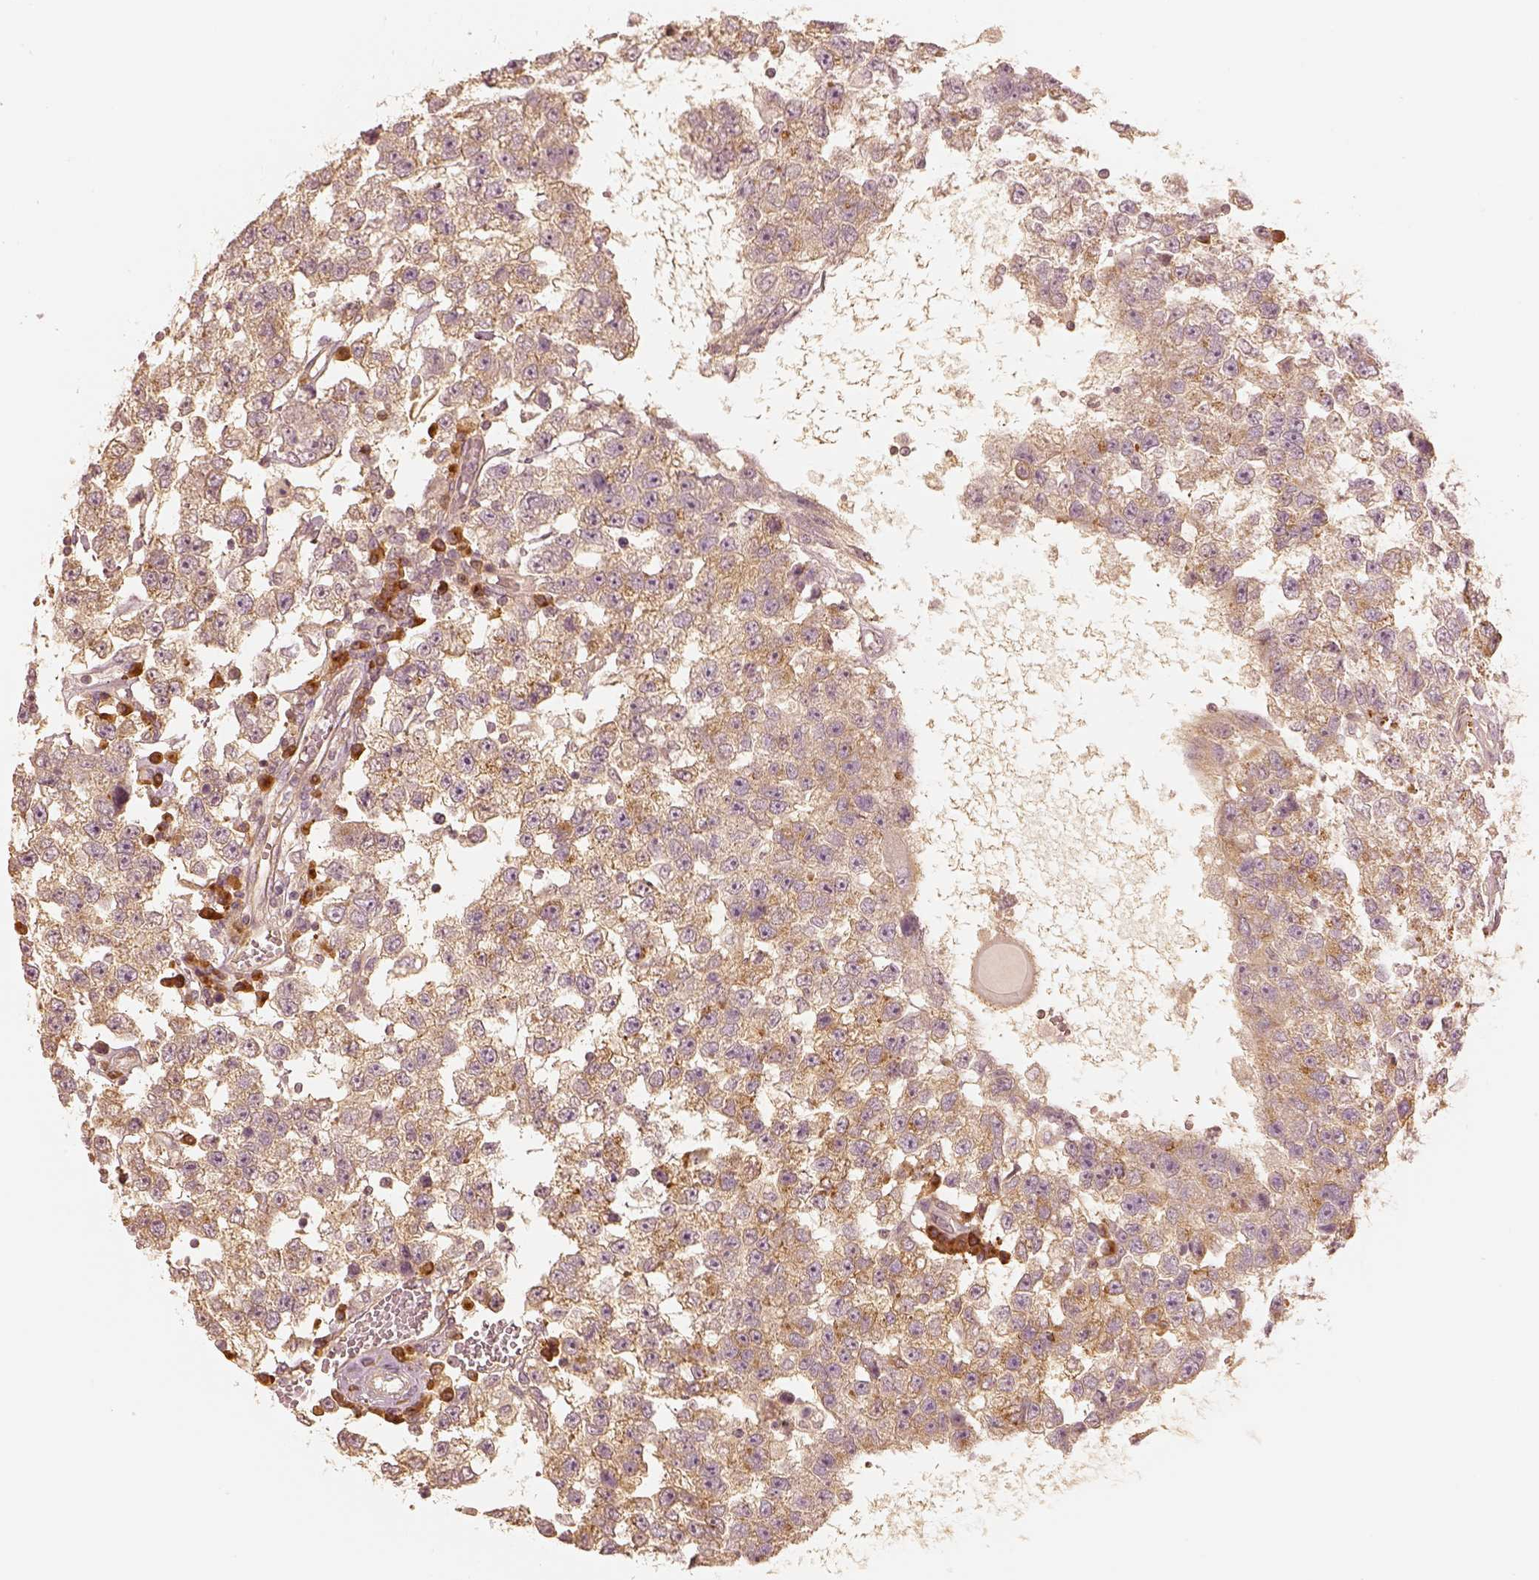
{"staining": {"intensity": "weak", "quantity": "25%-75%", "location": "cytoplasmic/membranous"}, "tissue": "testis cancer", "cell_type": "Tumor cells", "image_type": "cancer", "snomed": [{"axis": "morphology", "description": "Seminoma, NOS"}, {"axis": "topography", "description": "Testis"}], "caption": "Seminoma (testis) stained with a protein marker reveals weak staining in tumor cells.", "gene": "GORASP2", "patient": {"sex": "male", "age": 34}}